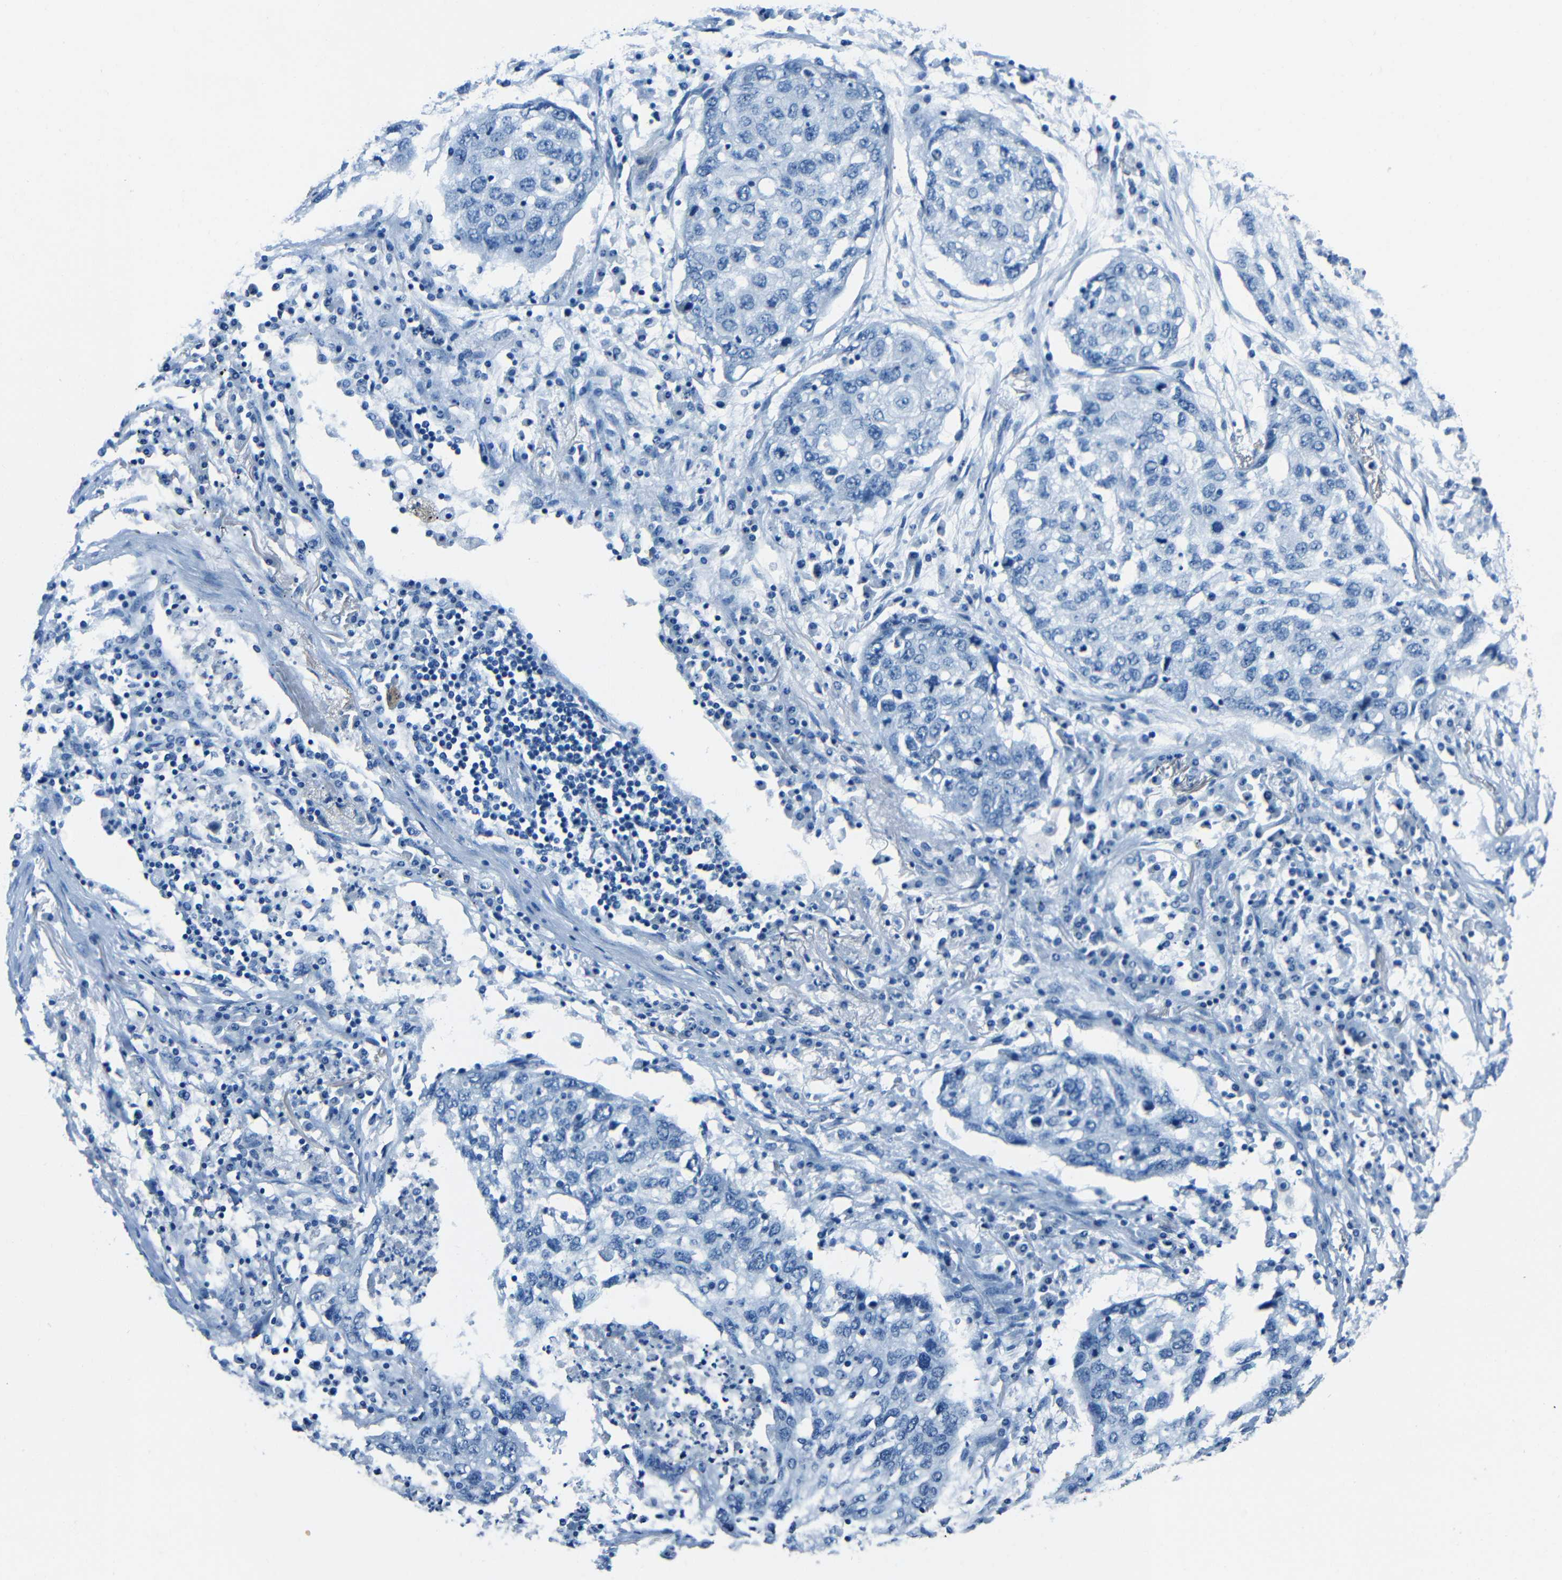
{"staining": {"intensity": "negative", "quantity": "none", "location": "none"}, "tissue": "lung cancer", "cell_type": "Tumor cells", "image_type": "cancer", "snomed": [{"axis": "morphology", "description": "Squamous cell carcinoma, NOS"}, {"axis": "topography", "description": "Lung"}], "caption": "High magnification brightfield microscopy of lung cancer (squamous cell carcinoma) stained with DAB (3,3'-diaminobenzidine) (brown) and counterstained with hematoxylin (blue): tumor cells show no significant expression. (DAB (3,3'-diaminobenzidine) IHC with hematoxylin counter stain).", "gene": "FBN2", "patient": {"sex": "female", "age": 63}}